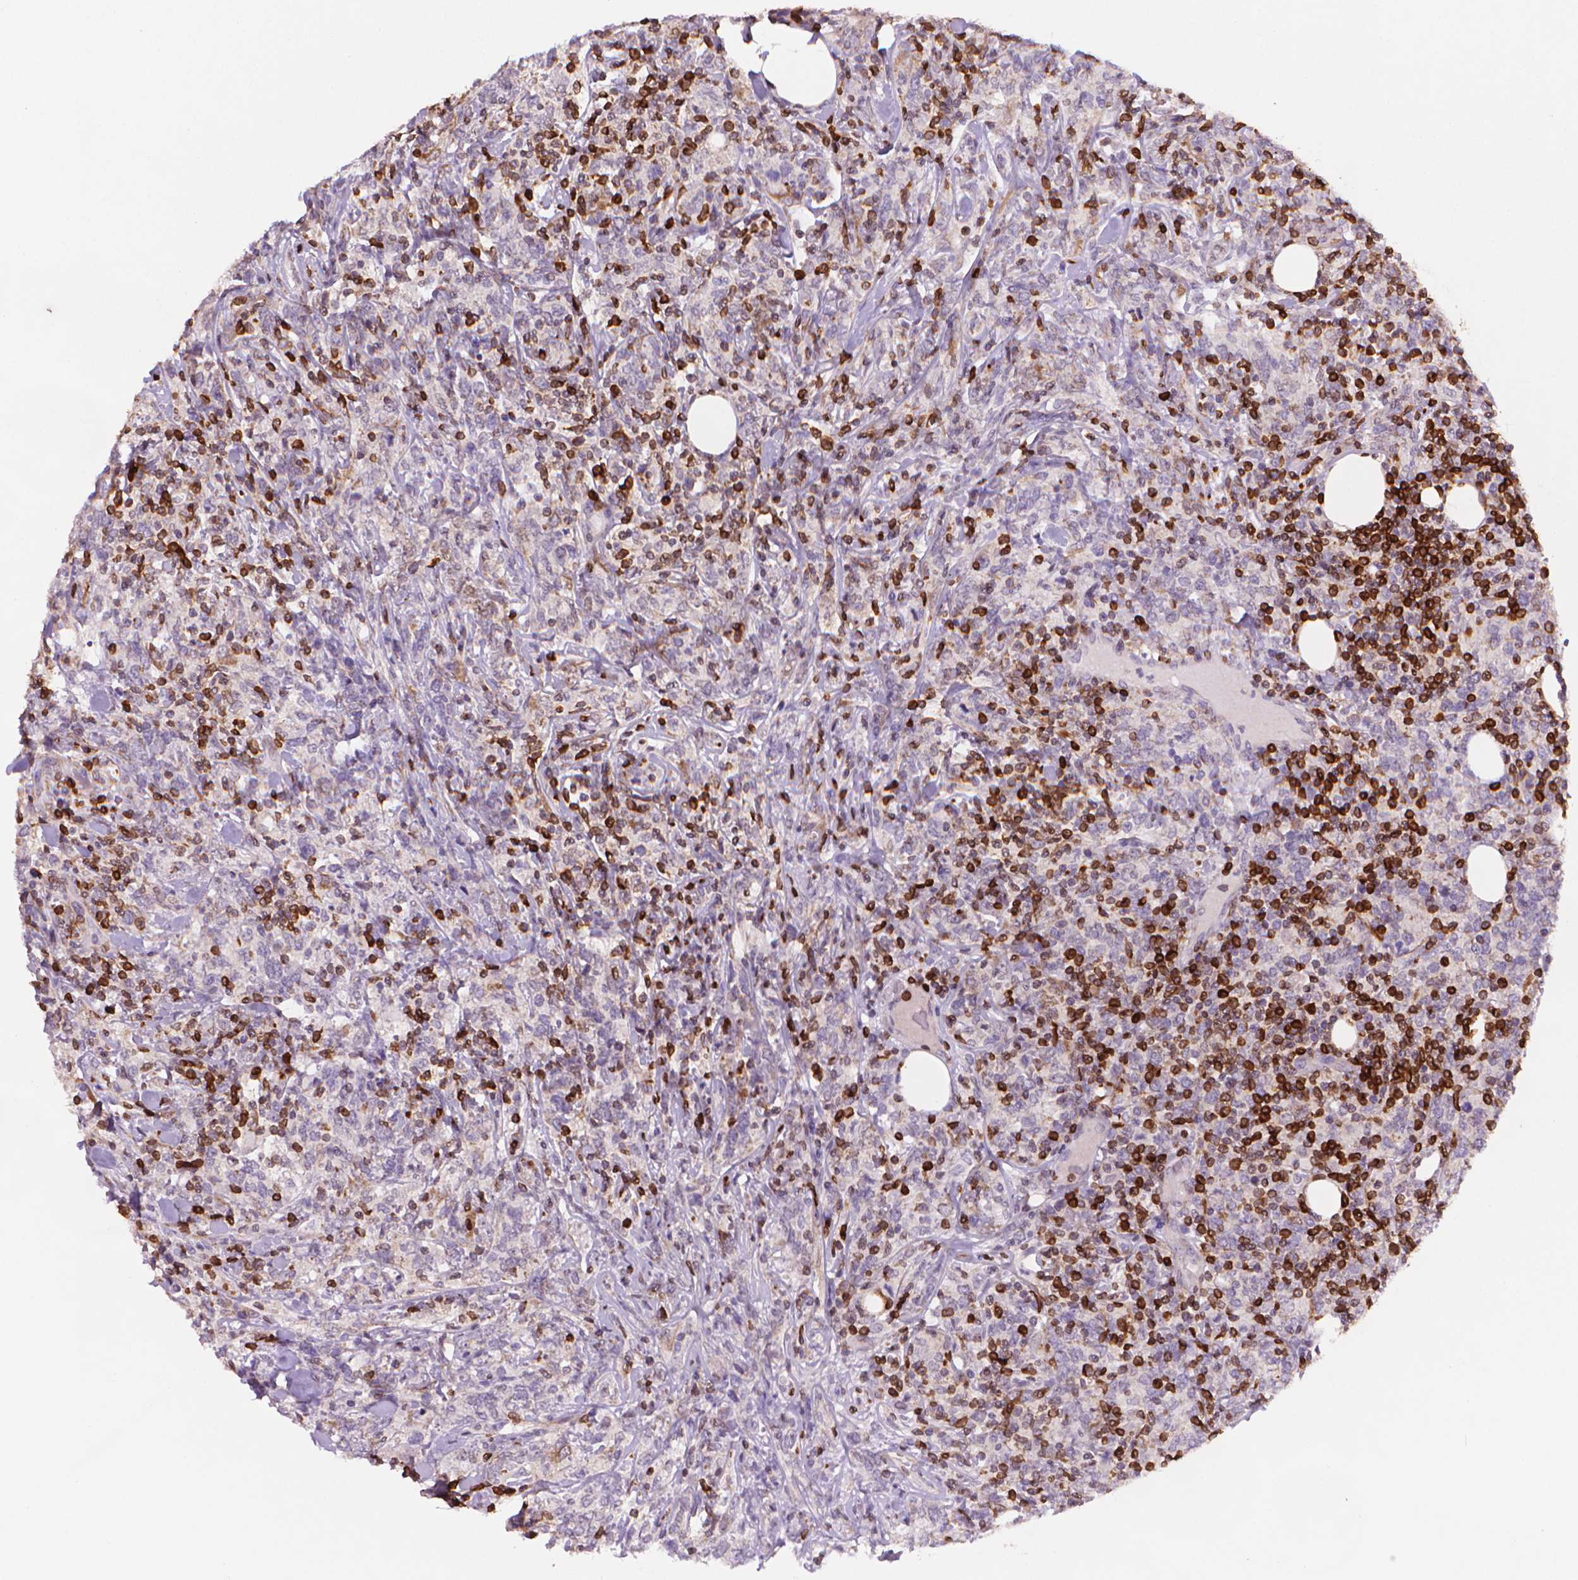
{"staining": {"intensity": "weak", "quantity": "25%-75%", "location": "cytoplasmic/membranous"}, "tissue": "lymphoma", "cell_type": "Tumor cells", "image_type": "cancer", "snomed": [{"axis": "morphology", "description": "Malignant lymphoma, non-Hodgkin's type, High grade"}, {"axis": "topography", "description": "Lymph node"}], "caption": "A brown stain labels weak cytoplasmic/membranous positivity of a protein in human lymphoma tumor cells.", "gene": "BCL2", "patient": {"sex": "female", "age": 84}}